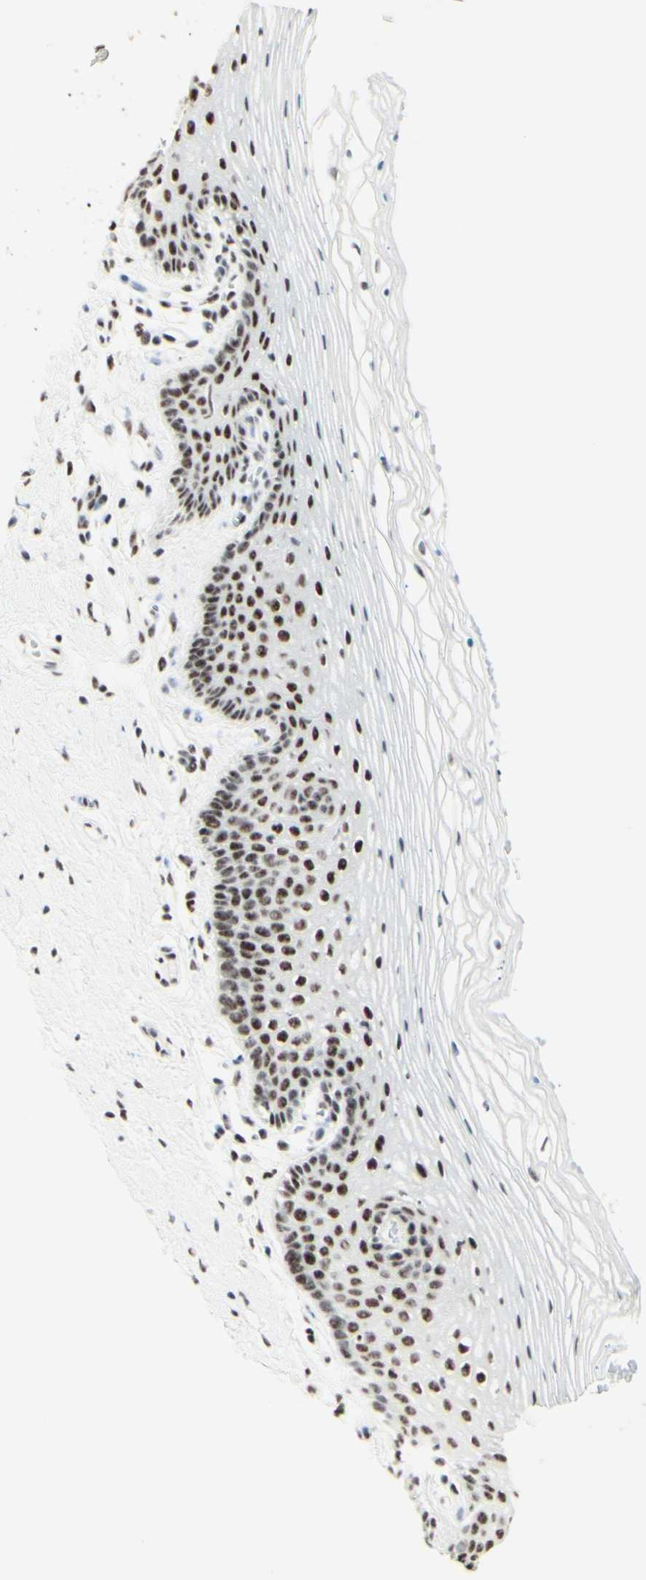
{"staining": {"intensity": "strong", "quantity": "<25%", "location": "nuclear"}, "tissue": "vagina", "cell_type": "Squamous epithelial cells", "image_type": "normal", "snomed": [{"axis": "morphology", "description": "Normal tissue, NOS"}, {"axis": "topography", "description": "Vagina"}], "caption": "Vagina stained for a protein (brown) exhibits strong nuclear positive staining in about <25% of squamous epithelial cells.", "gene": "WTAP", "patient": {"sex": "female", "age": 32}}